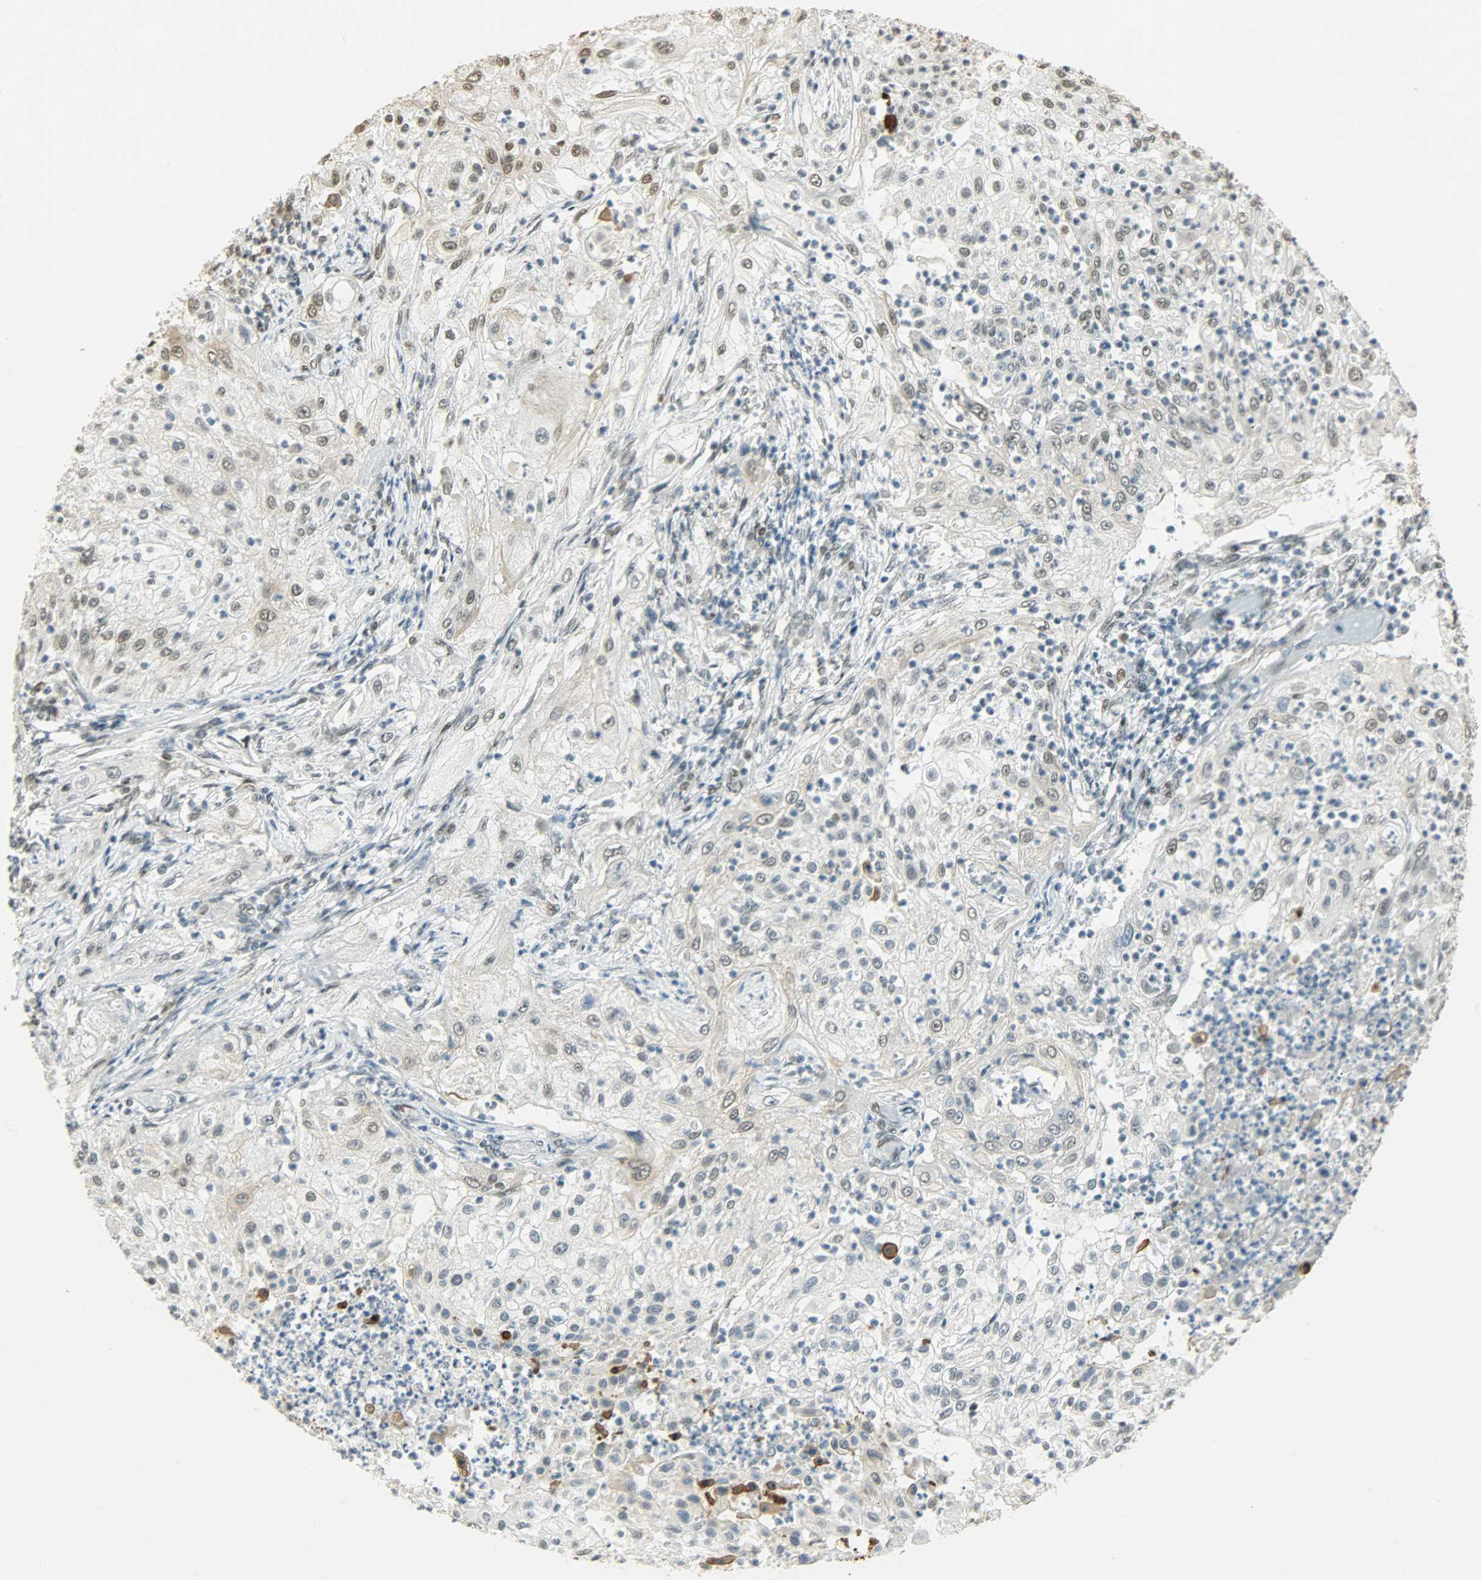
{"staining": {"intensity": "negative", "quantity": "none", "location": "none"}, "tissue": "lung cancer", "cell_type": "Tumor cells", "image_type": "cancer", "snomed": [{"axis": "morphology", "description": "Inflammation, NOS"}, {"axis": "morphology", "description": "Squamous cell carcinoma, NOS"}, {"axis": "topography", "description": "Lymph node"}, {"axis": "topography", "description": "Soft tissue"}, {"axis": "topography", "description": "Lung"}], "caption": "High power microscopy micrograph of an IHC photomicrograph of lung squamous cell carcinoma, revealing no significant staining in tumor cells.", "gene": "MYEF2", "patient": {"sex": "male", "age": 66}}